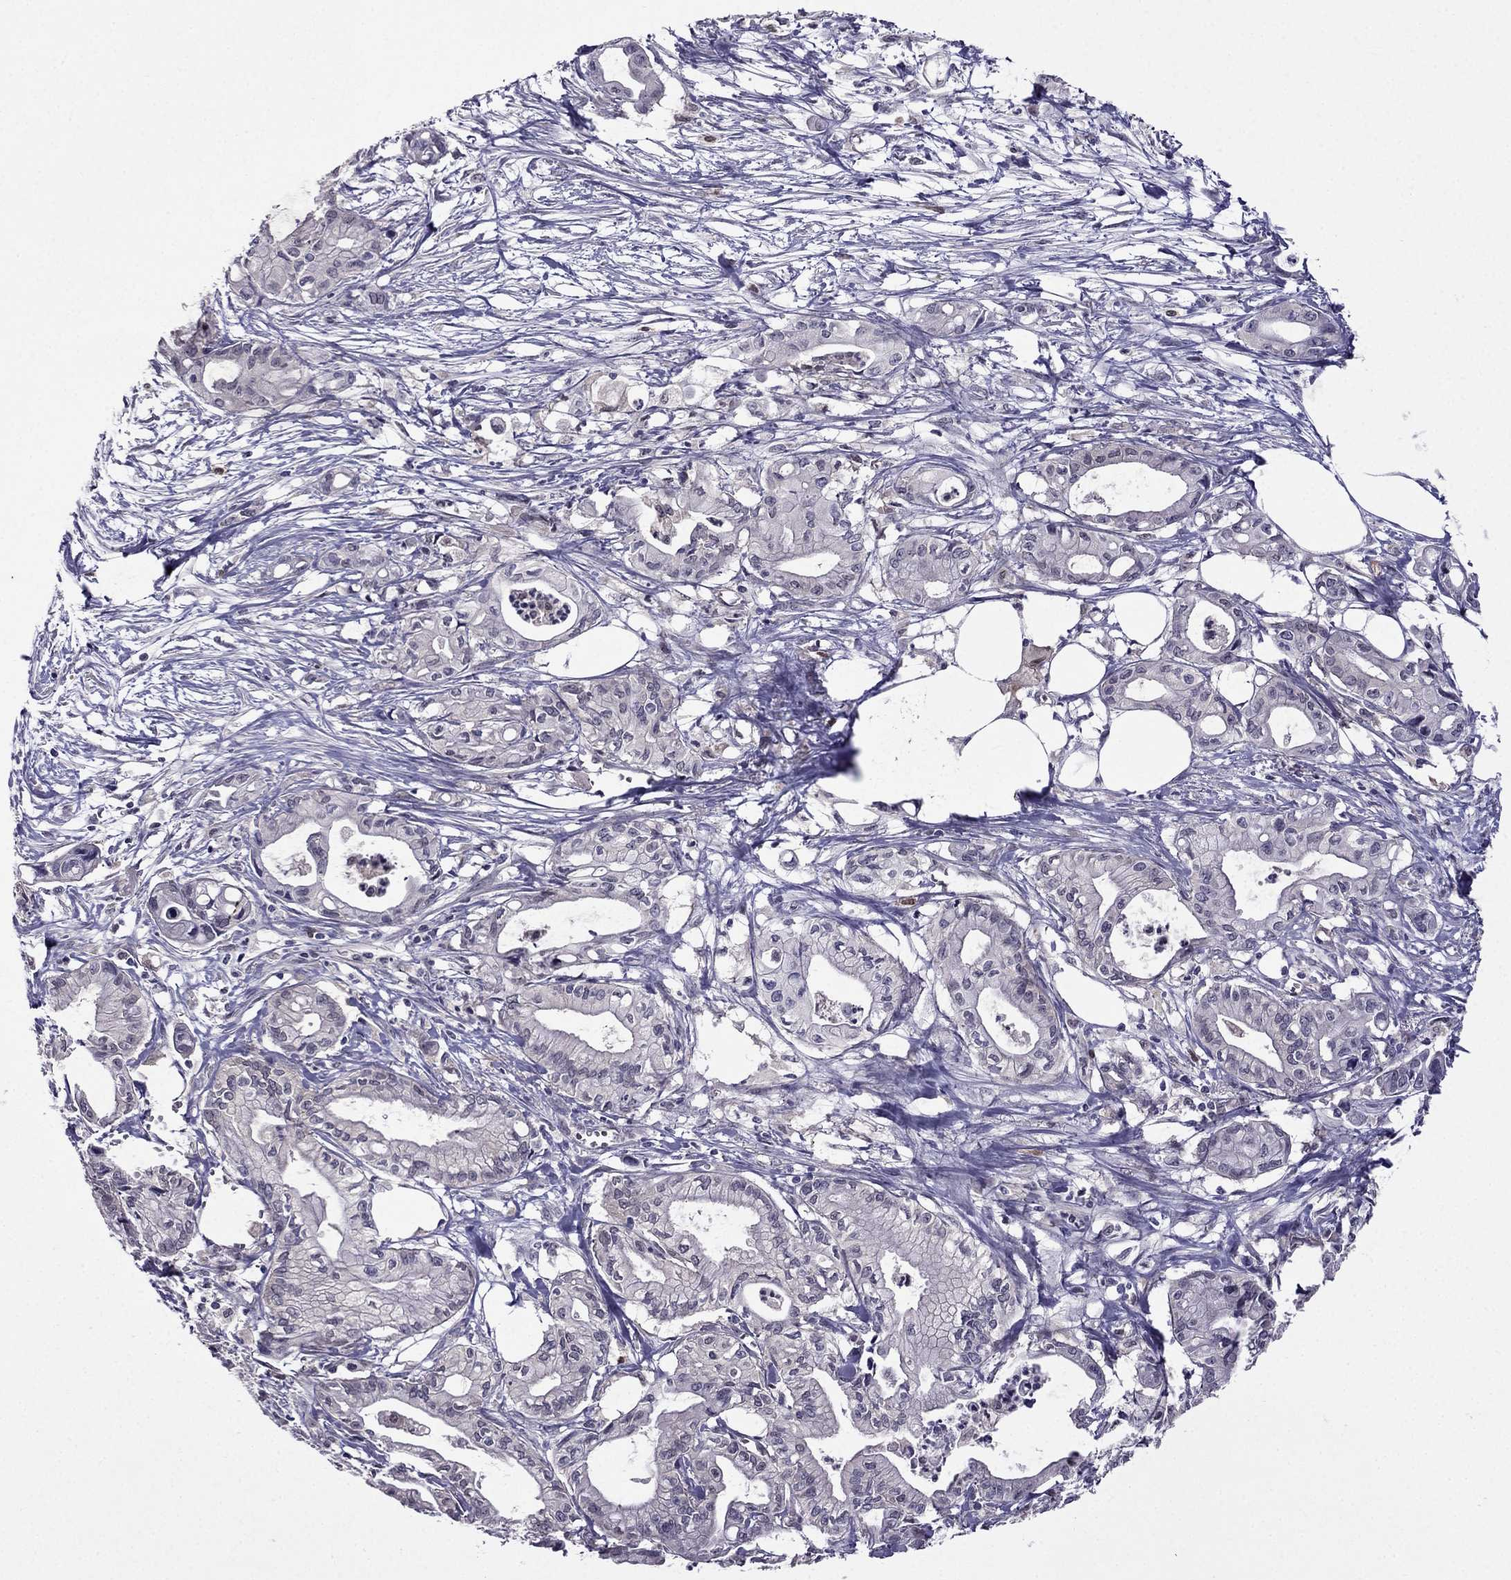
{"staining": {"intensity": "negative", "quantity": "none", "location": "none"}, "tissue": "pancreatic cancer", "cell_type": "Tumor cells", "image_type": "cancer", "snomed": [{"axis": "morphology", "description": "Adenocarcinoma, NOS"}, {"axis": "topography", "description": "Pancreas"}], "caption": "High magnification brightfield microscopy of pancreatic cancer stained with DAB (3,3'-diaminobenzidine) (brown) and counterstained with hematoxylin (blue): tumor cells show no significant staining. (Stains: DAB (3,3'-diaminobenzidine) immunohistochemistry with hematoxylin counter stain, Microscopy: brightfield microscopy at high magnification).", "gene": "CDK5", "patient": {"sex": "male", "age": 71}}